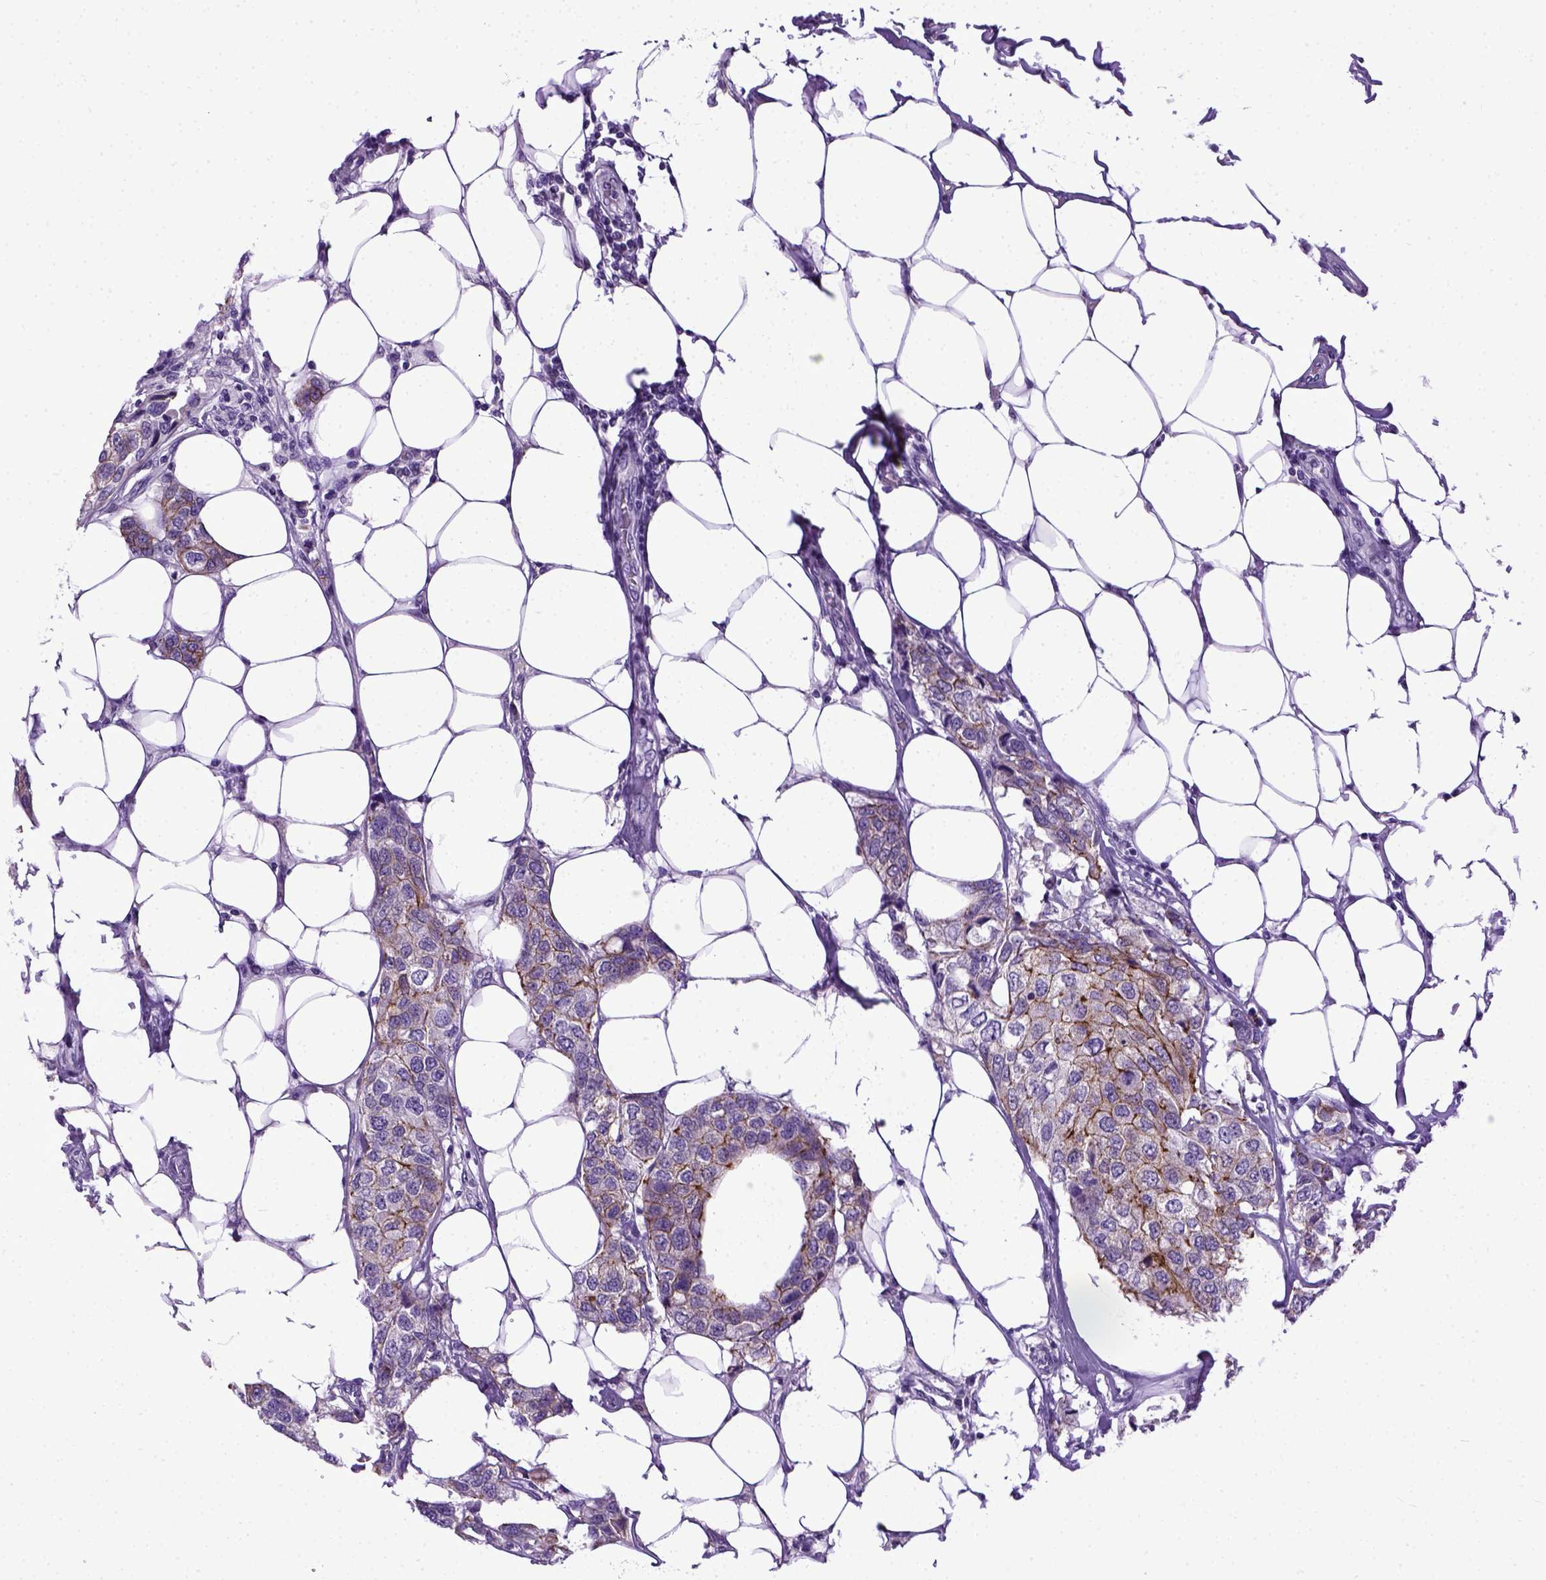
{"staining": {"intensity": "moderate", "quantity": "25%-75%", "location": "cytoplasmic/membranous"}, "tissue": "breast cancer", "cell_type": "Tumor cells", "image_type": "cancer", "snomed": [{"axis": "morphology", "description": "Duct carcinoma"}, {"axis": "topography", "description": "Breast"}], "caption": "Immunohistochemistry (IHC) photomicrograph of neoplastic tissue: invasive ductal carcinoma (breast) stained using immunohistochemistry (IHC) displays medium levels of moderate protein expression localized specifically in the cytoplasmic/membranous of tumor cells, appearing as a cytoplasmic/membranous brown color.", "gene": "CDH1", "patient": {"sex": "female", "age": 80}}